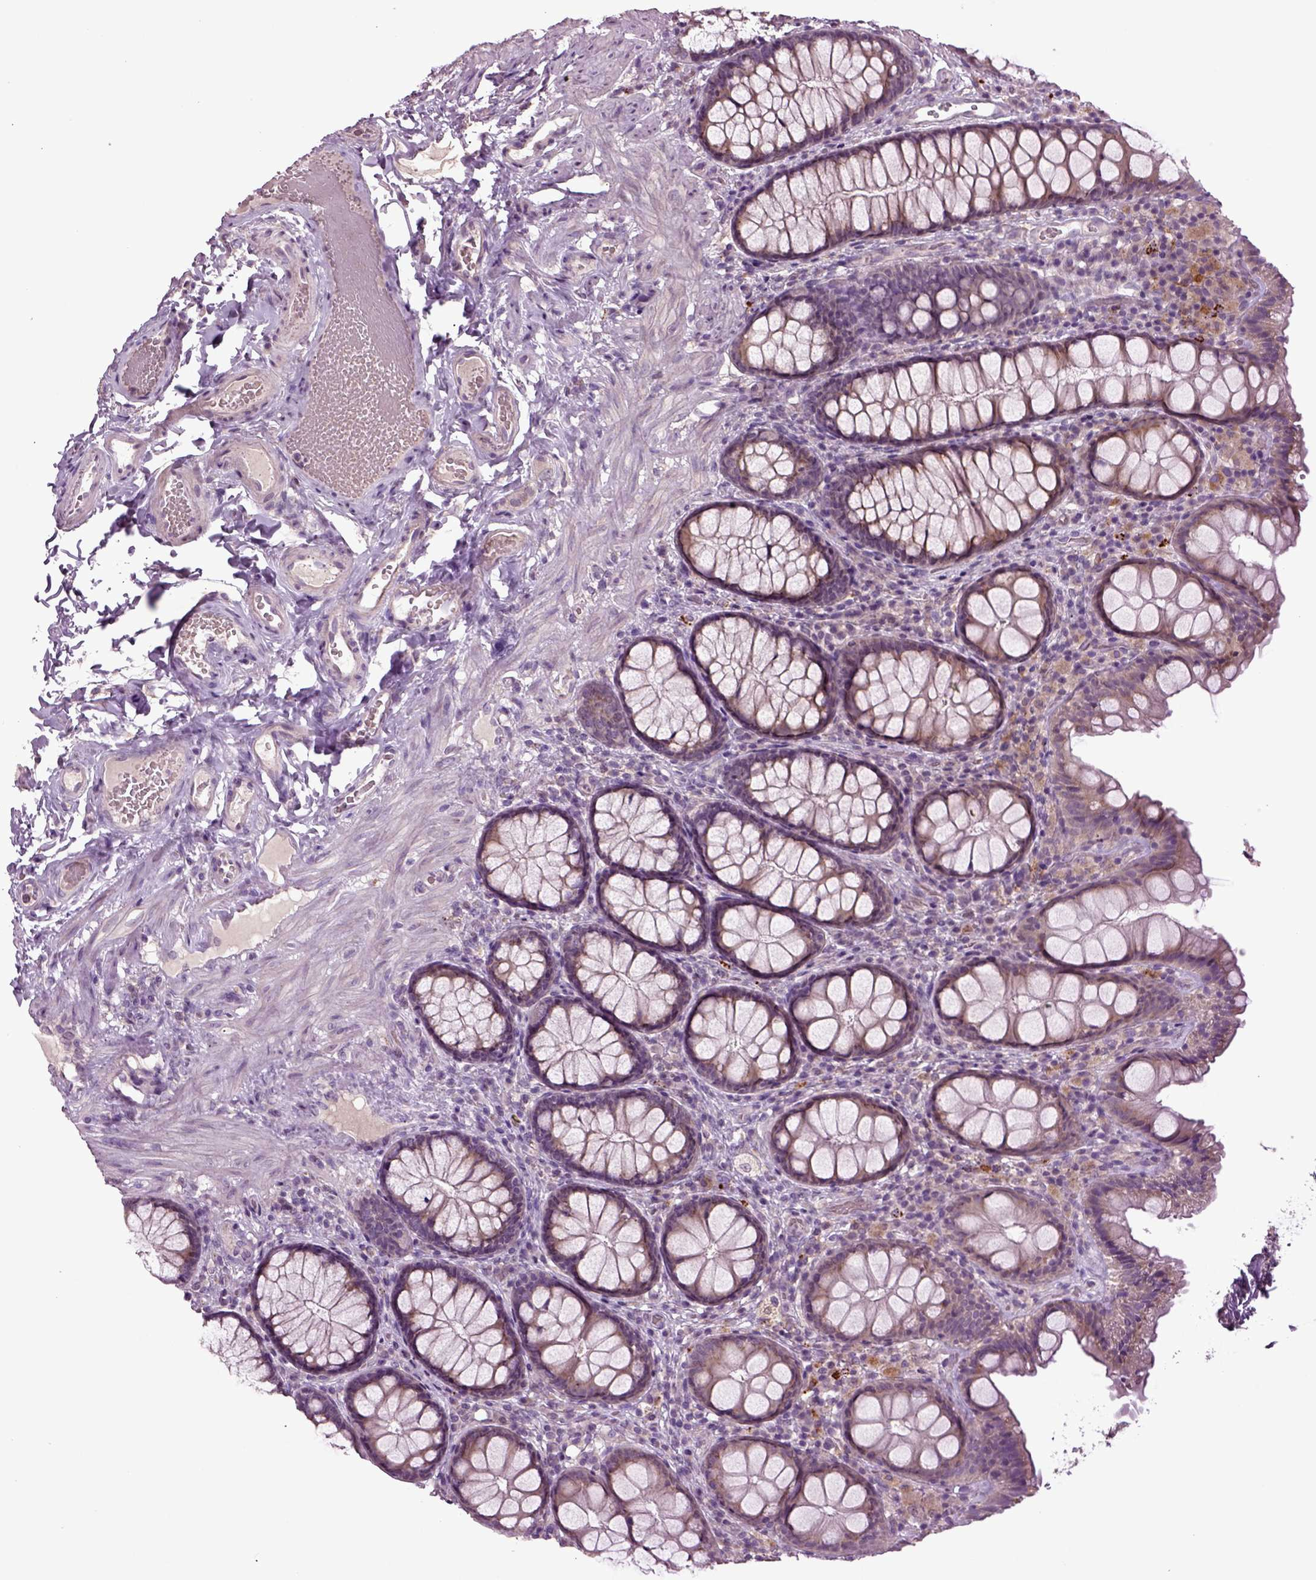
{"staining": {"intensity": "negative", "quantity": "none", "location": "none"}, "tissue": "colon", "cell_type": "Endothelial cells", "image_type": "normal", "snomed": [{"axis": "morphology", "description": "Normal tissue, NOS"}, {"axis": "topography", "description": "Colon"}], "caption": "The immunohistochemistry histopathology image has no significant positivity in endothelial cells of colon.", "gene": "SLC17A6", "patient": {"sex": "female", "age": 86}}